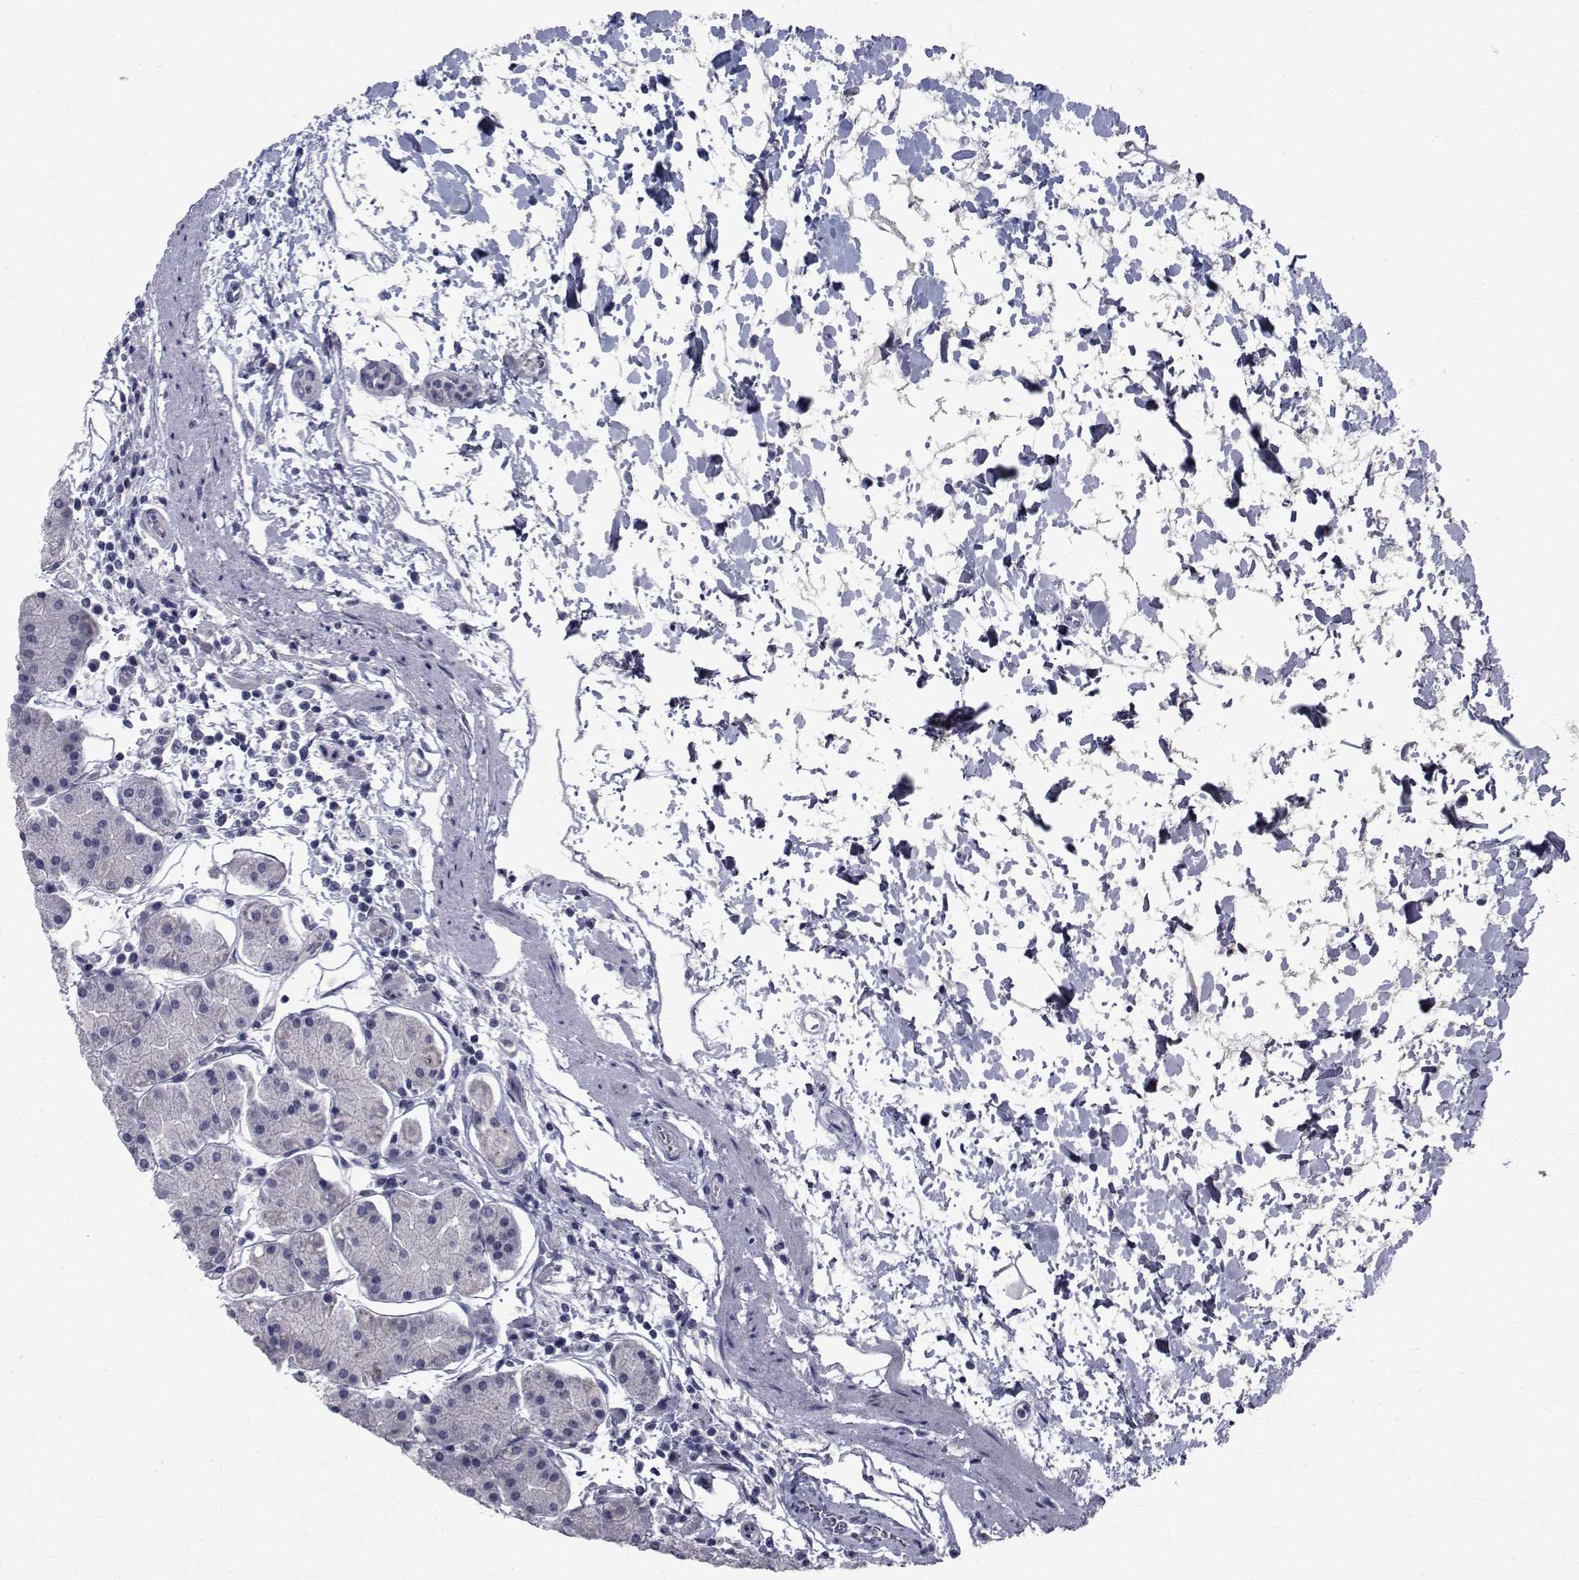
{"staining": {"intensity": "negative", "quantity": "none", "location": "none"}, "tissue": "stomach", "cell_type": "Glandular cells", "image_type": "normal", "snomed": [{"axis": "morphology", "description": "Normal tissue, NOS"}, {"axis": "topography", "description": "Stomach"}], "caption": "This is a image of IHC staining of unremarkable stomach, which shows no expression in glandular cells. (Immunohistochemistry (ihc), brightfield microscopy, high magnification).", "gene": "CHRNA1", "patient": {"sex": "male", "age": 54}}